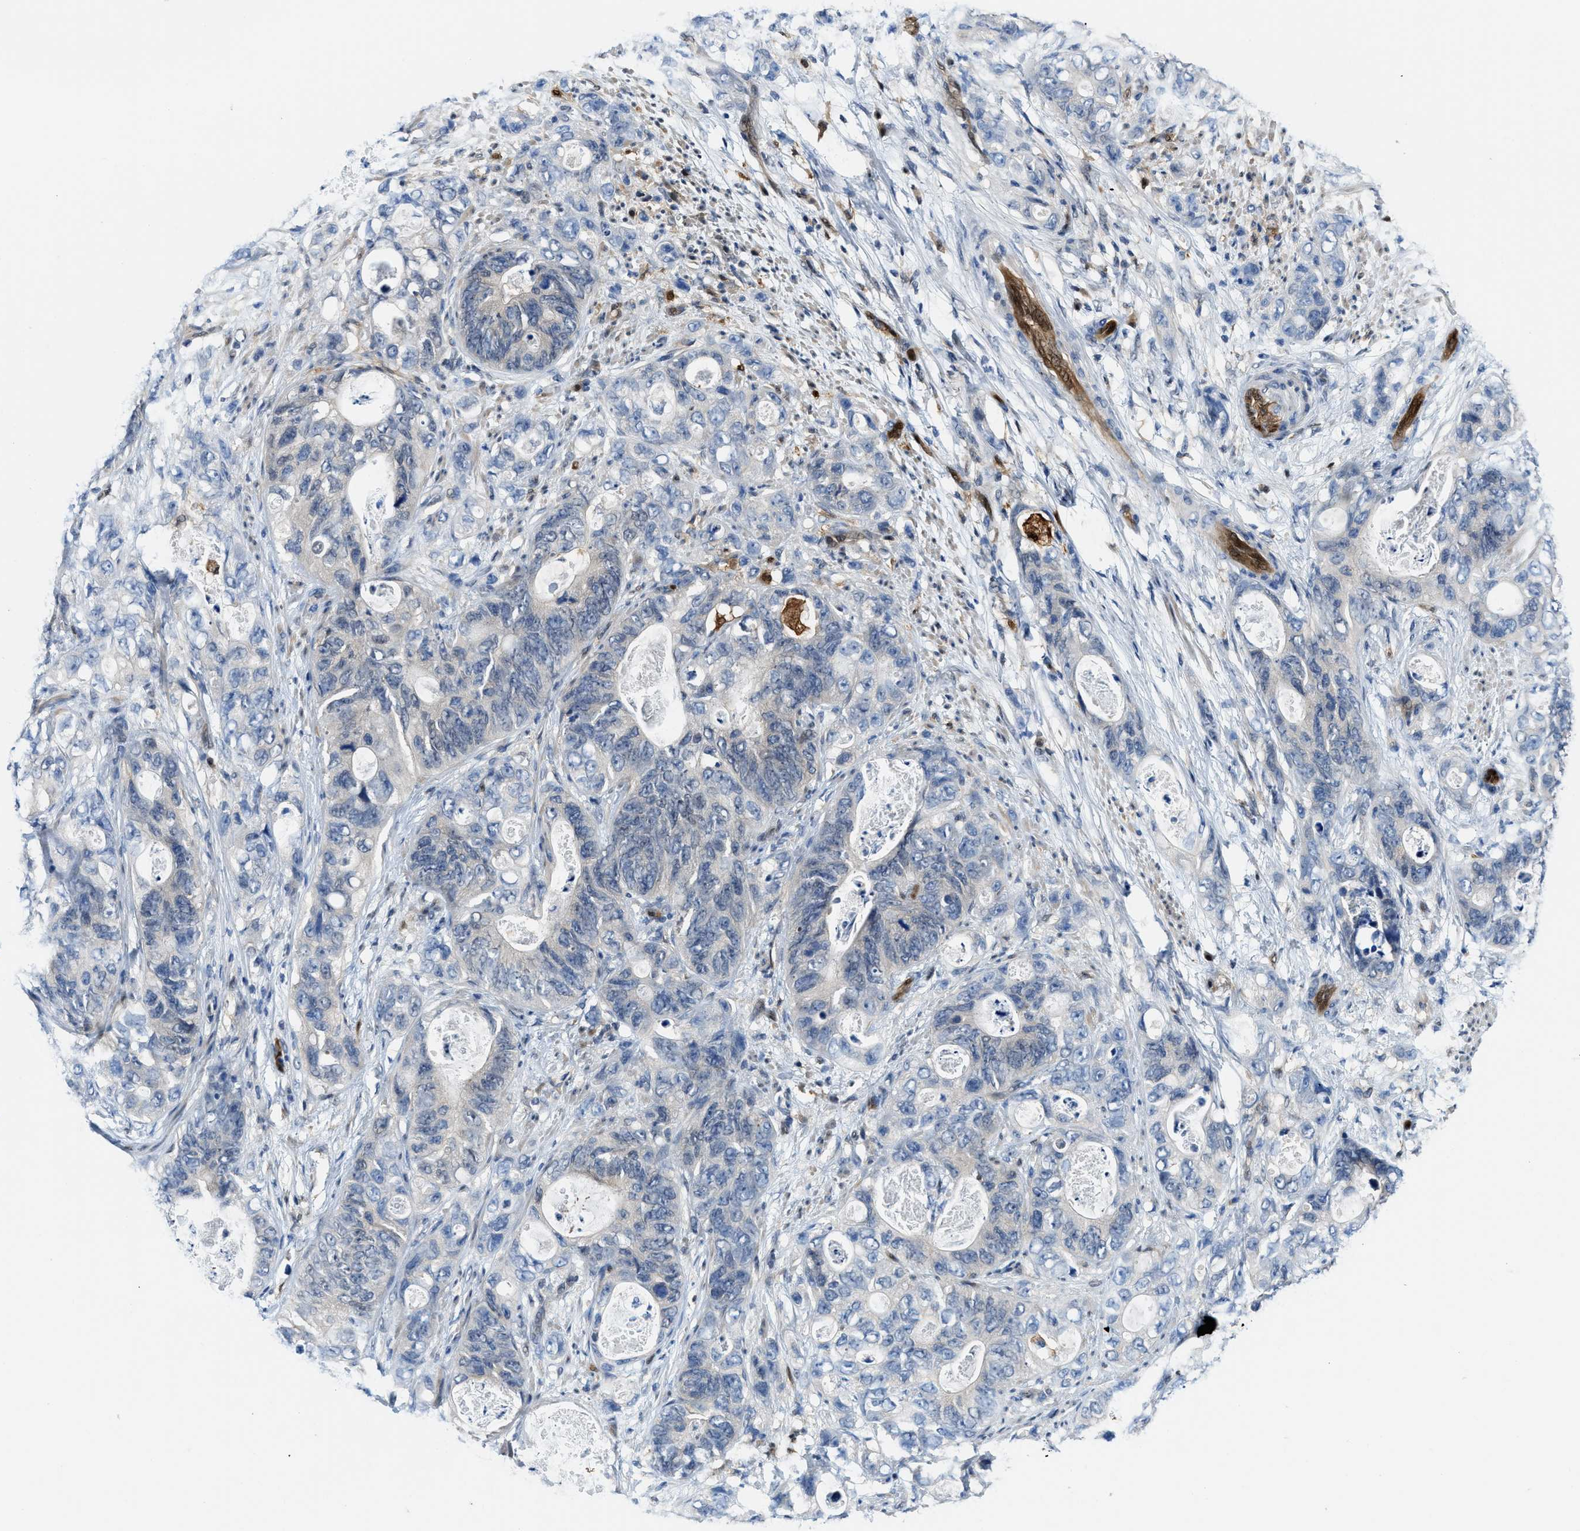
{"staining": {"intensity": "negative", "quantity": "none", "location": "none"}, "tissue": "stomach cancer", "cell_type": "Tumor cells", "image_type": "cancer", "snomed": [{"axis": "morphology", "description": "Adenocarcinoma, NOS"}, {"axis": "topography", "description": "Stomach"}], "caption": "Immunohistochemistry of human stomach adenocarcinoma exhibits no staining in tumor cells. The staining is performed using DAB brown chromogen with nuclei counter-stained in using hematoxylin.", "gene": "LTA4H", "patient": {"sex": "female", "age": 89}}